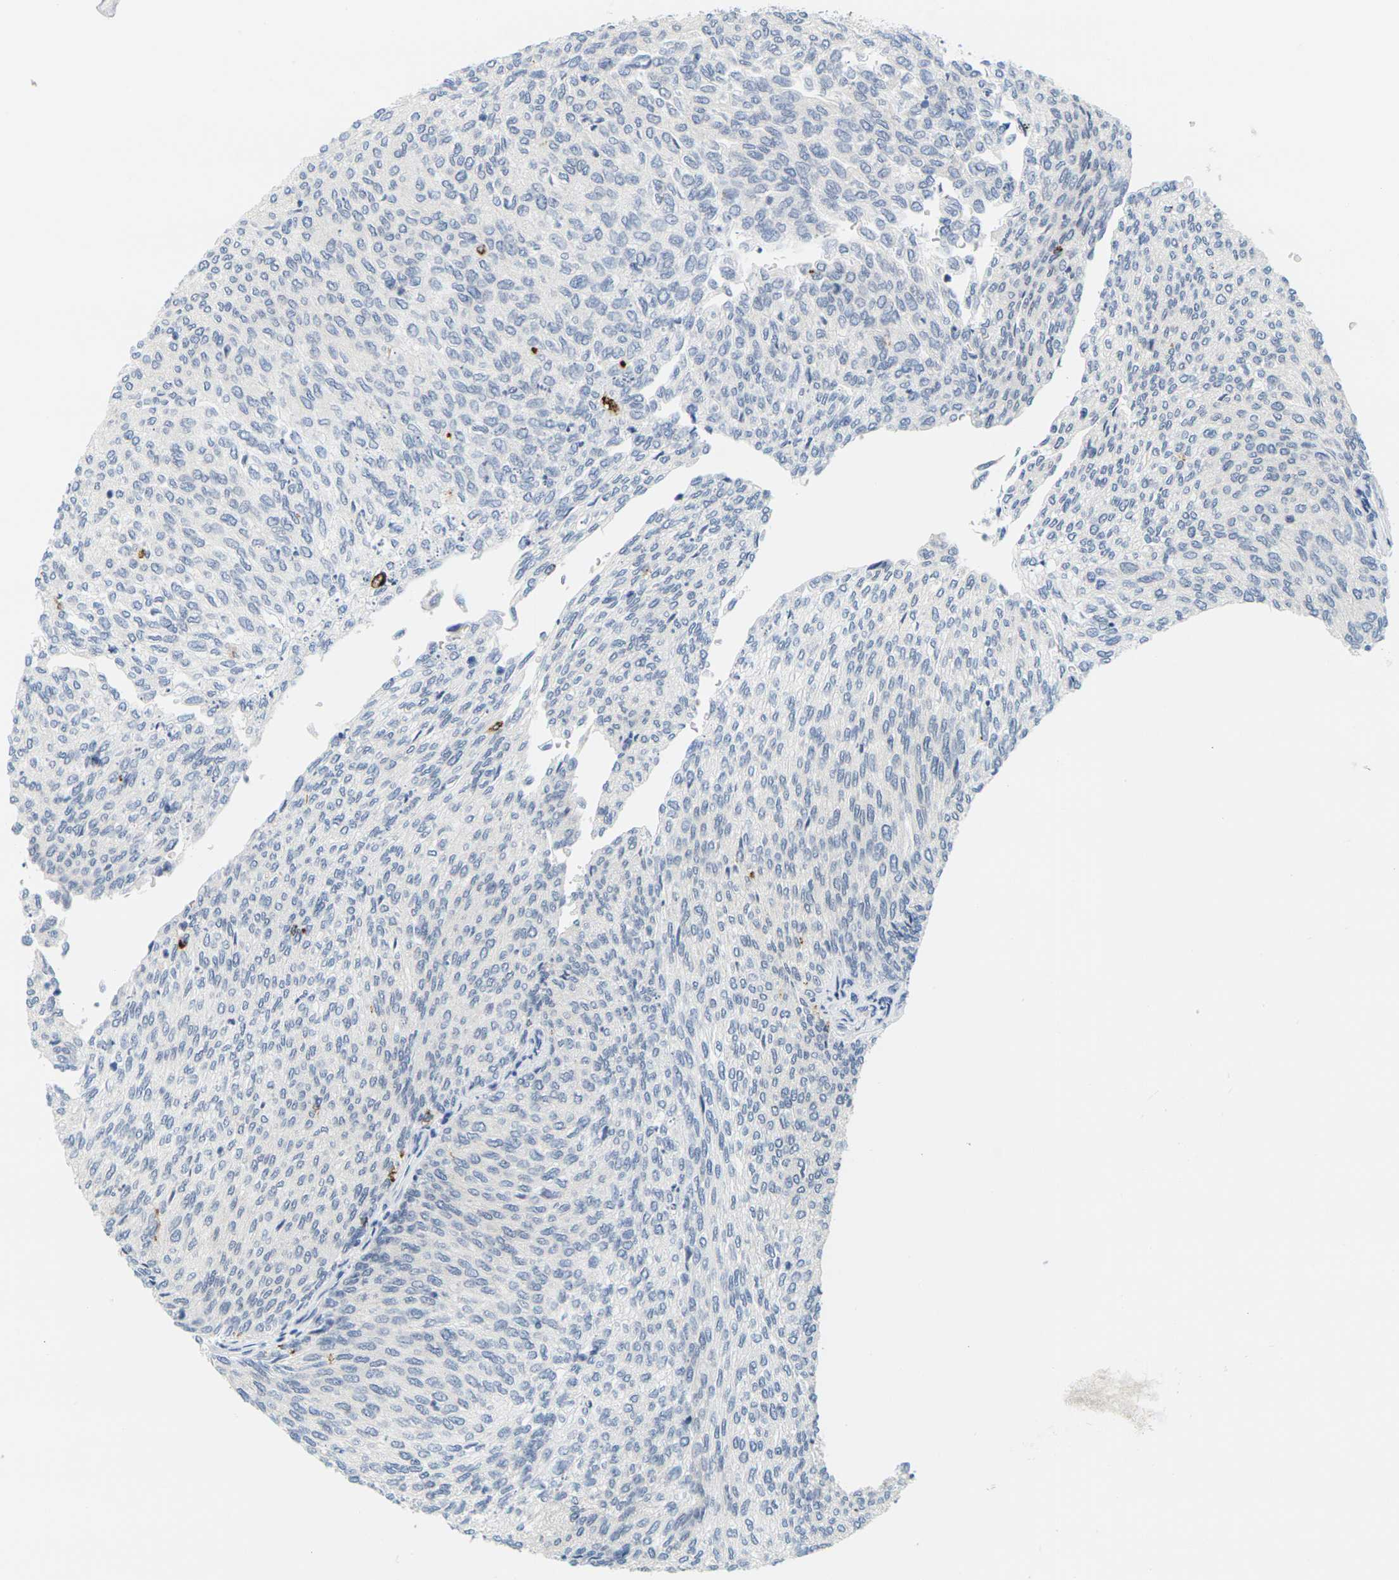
{"staining": {"intensity": "negative", "quantity": "none", "location": "none"}, "tissue": "urothelial cancer", "cell_type": "Tumor cells", "image_type": "cancer", "snomed": [{"axis": "morphology", "description": "Urothelial carcinoma, Low grade"}, {"axis": "topography", "description": "Urinary bladder"}], "caption": "The histopathology image displays no significant positivity in tumor cells of low-grade urothelial carcinoma.", "gene": "HLA-DOB", "patient": {"sex": "female", "age": 79}}